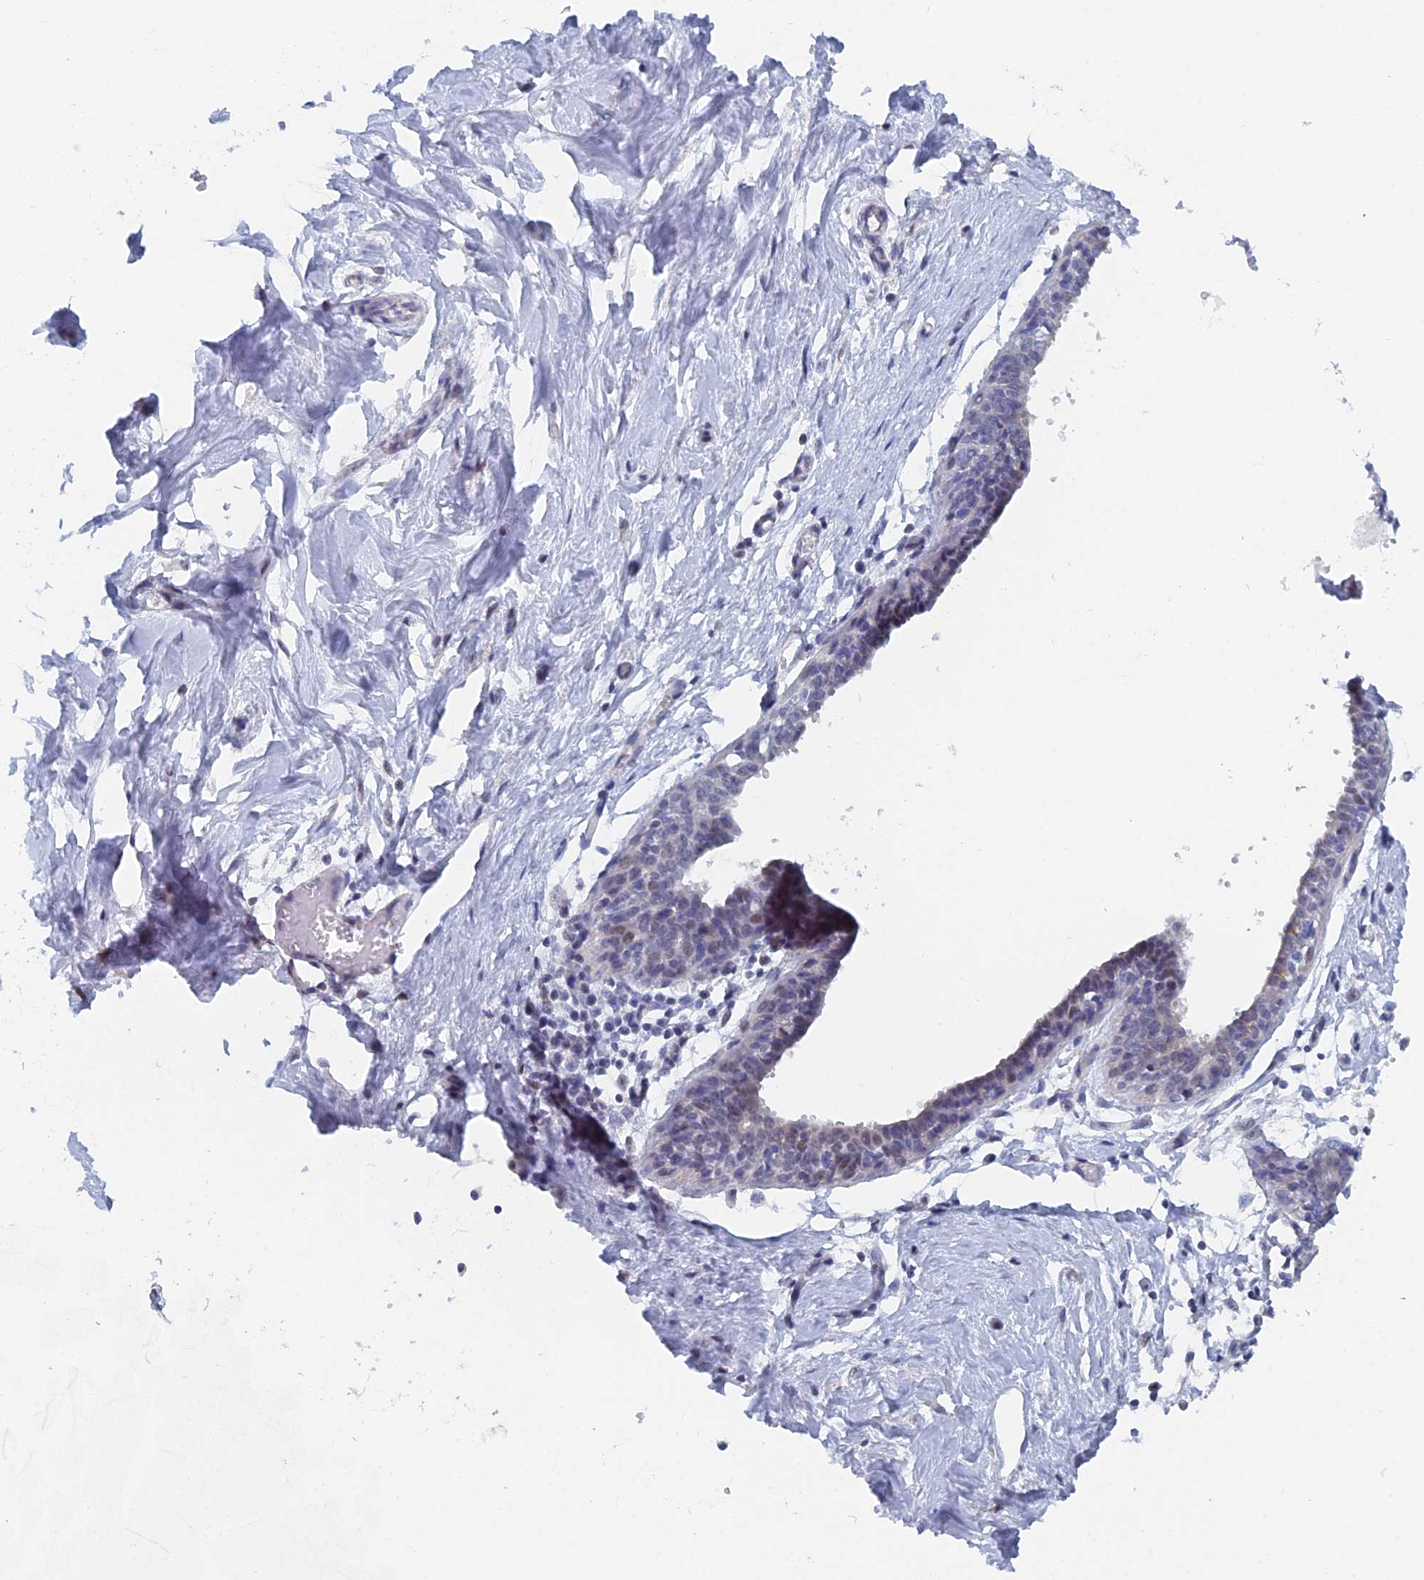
{"staining": {"intensity": "negative", "quantity": "none", "location": "none"}, "tissue": "breast", "cell_type": "Adipocytes", "image_type": "normal", "snomed": [{"axis": "morphology", "description": "Normal tissue, NOS"}, {"axis": "topography", "description": "Breast"}], "caption": "Immunohistochemistry (IHC) photomicrograph of unremarkable human breast stained for a protein (brown), which reveals no expression in adipocytes. The staining was performed using DAB (3,3'-diaminobenzidine) to visualize the protein expression in brown, while the nuclei were stained in blue with hematoxylin (Magnification: 20x).", "gene": "GMNC", "patient": {"sex": "female", "age": 27}}